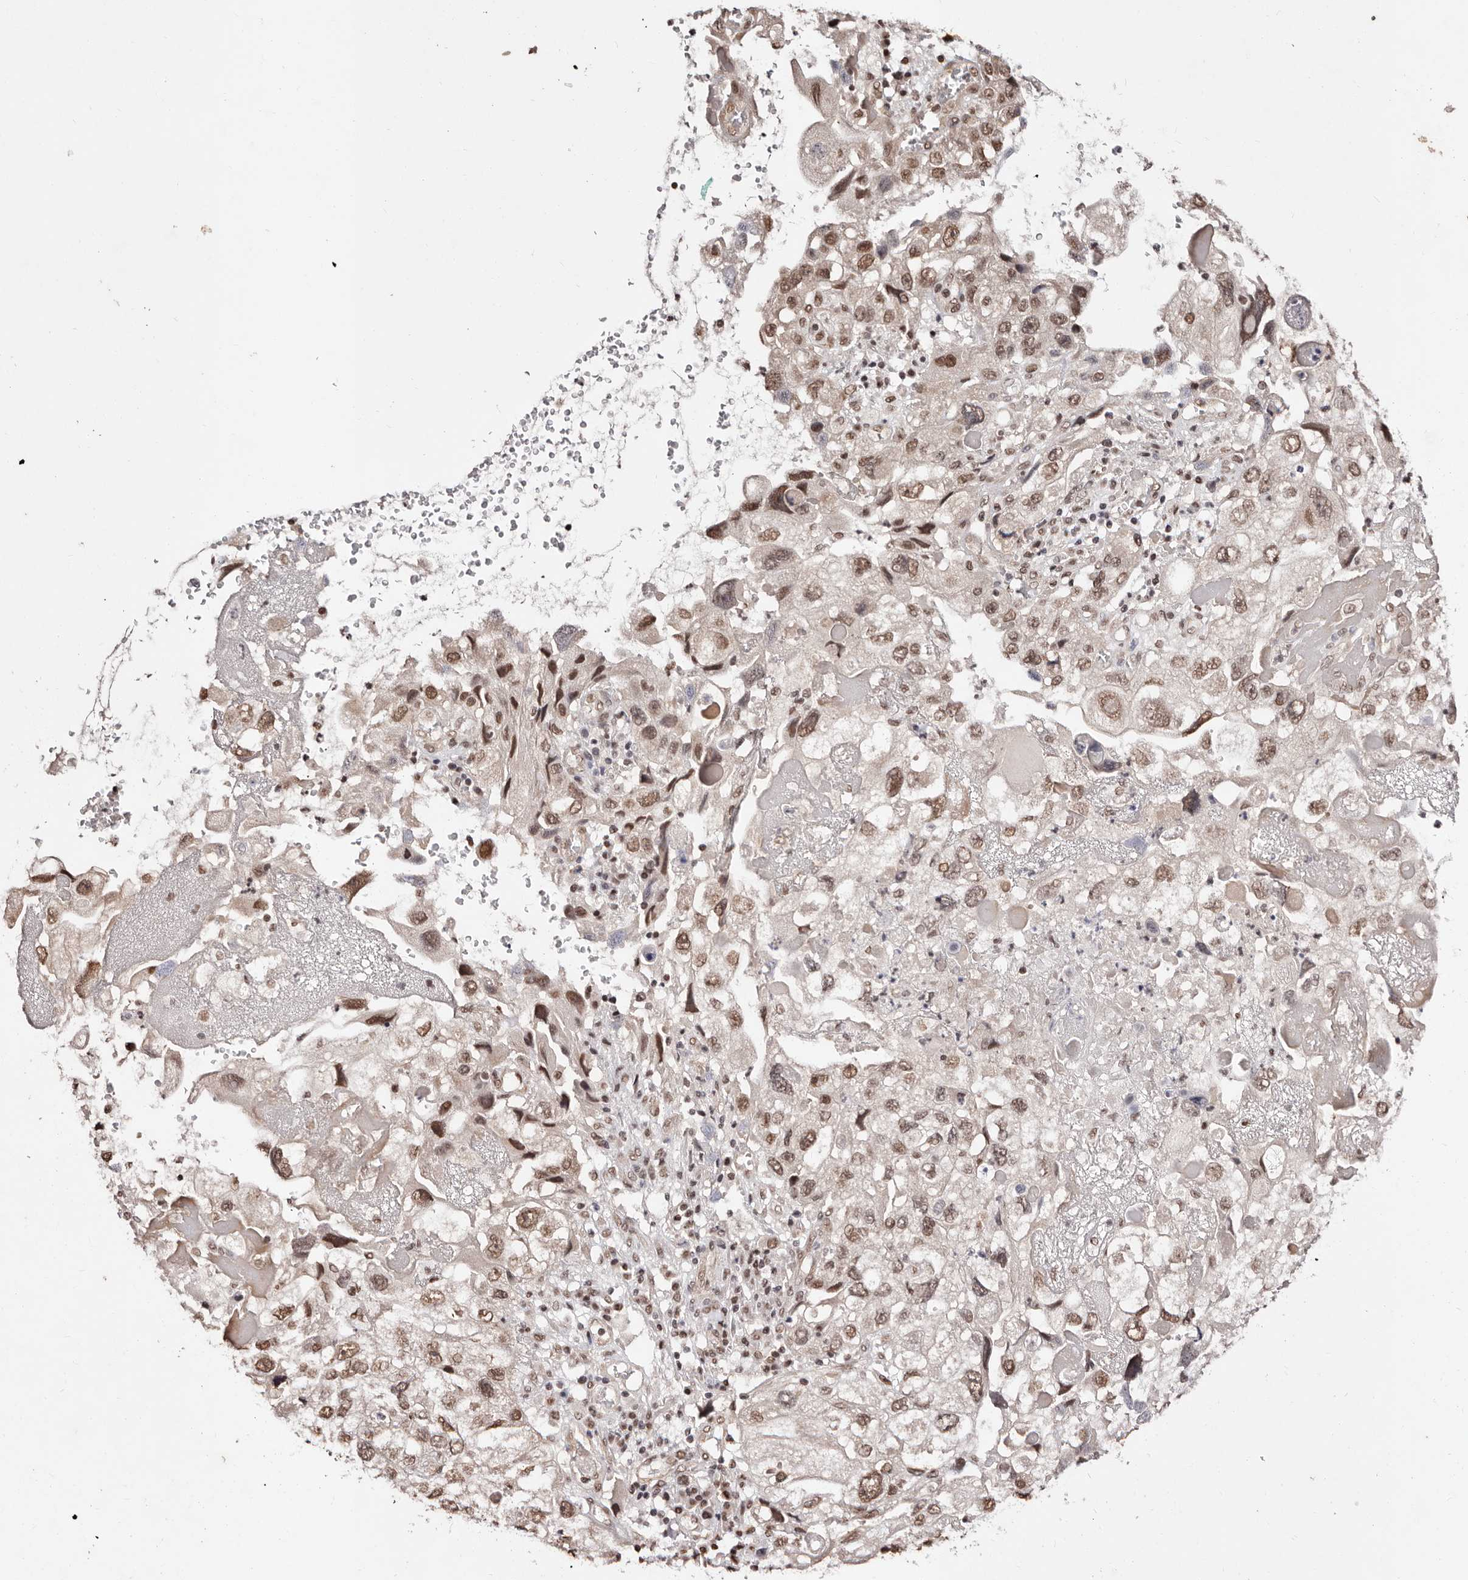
{"staining": {"intensity": "moderate", "quantity": ">75%", "location": "nuclear"}, "tissue": "endometrial cancer", "cell_type": "Tumor cells", "image_type": "cancer", "snomed": [{"axis": "morphology", "description": "Adenocarcinoma, NOS"}, {"axis": "topography", "description": "Endometrium"}], "caption": "Human adenocarcinoma (endometrial) stained for a protein (brown) displays moderate nuclear positive staining in approximately >75% of tumor cells.", "gene": "BICRAL", "patient": {"sex": "female", "age": 49}}